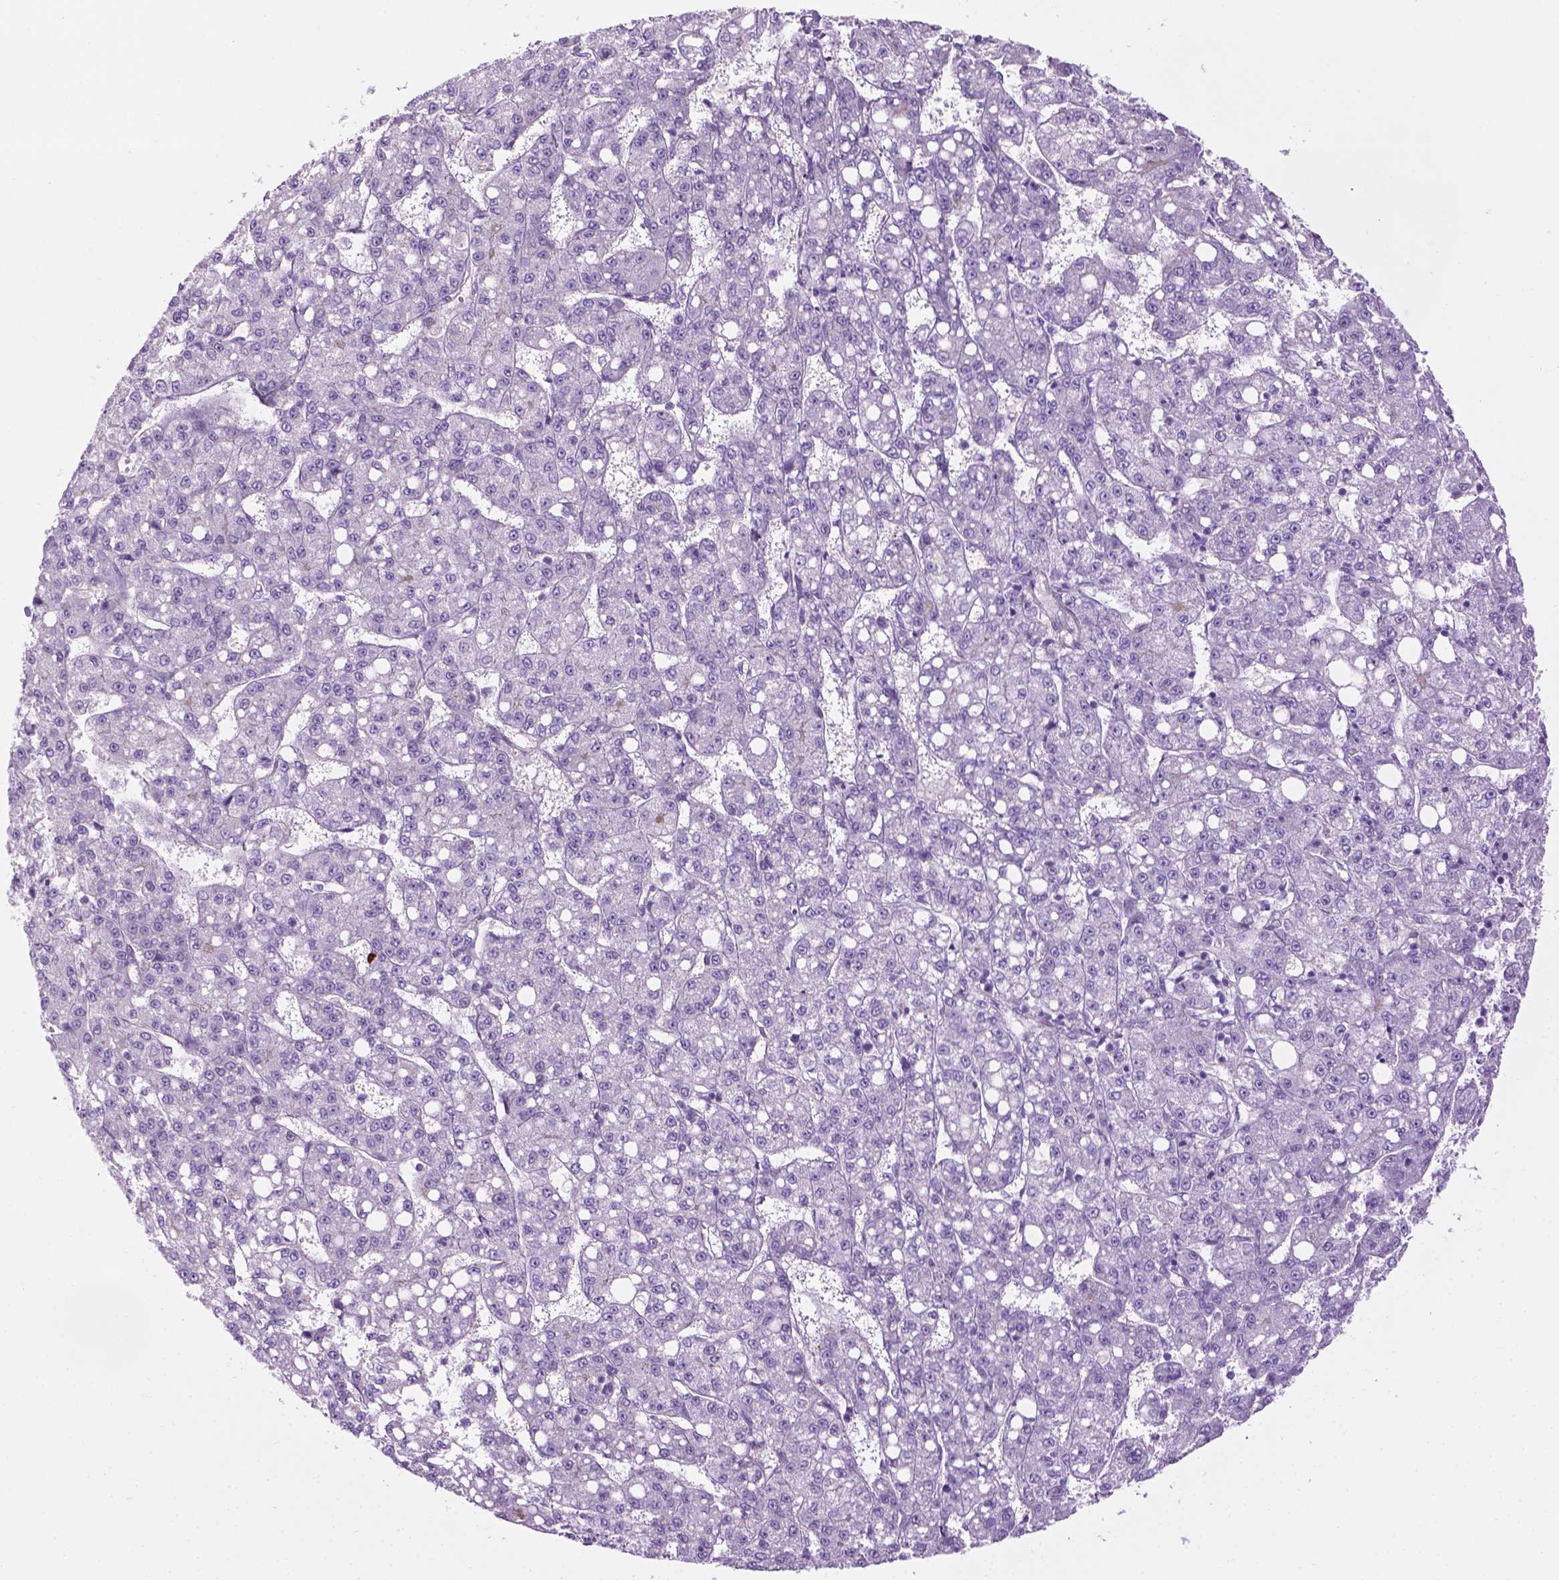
{"staining": {"intensity": "negative", "quantity": "none", "location": "none"}, "tissue": "liver cancer", "cell_type": "Tumor cells", "image_type": "cancer", "snomed": [{"axis": "morphology", "description": "Carcinoma, Hepatocellular, NOS"}, {"axis": "topography", "description": "Liver"}], "caption": "This is an IHC histopathology image of liver hepatocellular carcinoma. There is no staining in tumor cells.", "gene": "SPECC1L", "patient": {"sex": "female", "age": 65}}